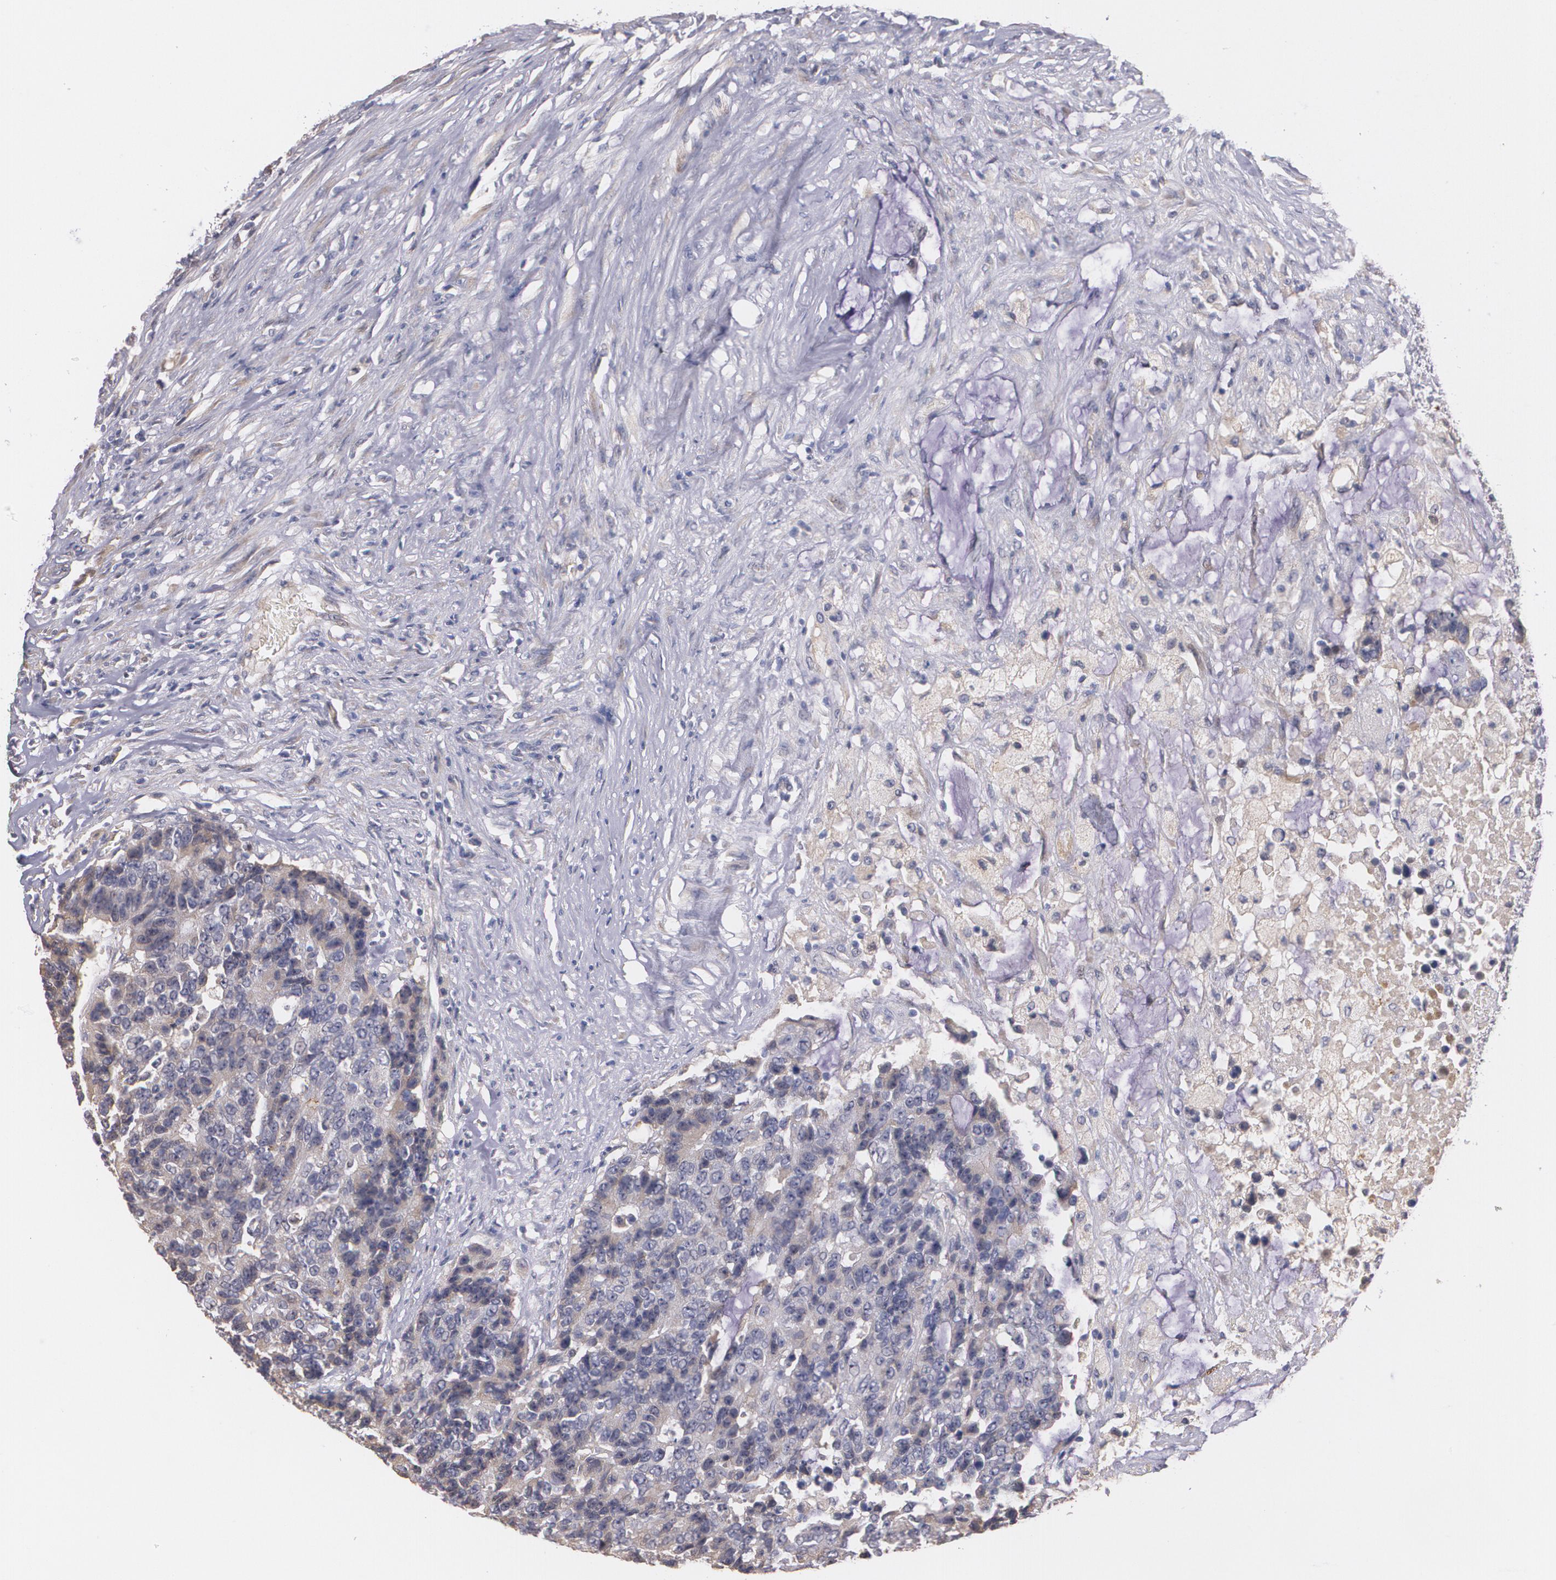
{"staining": {"intensity": "weak", "quantity": "<25%", "location": "cytoplasmic/membranous"}, "tissue": "colorectal cancer", "cell_type": "Tumor cells", "image_type": "cancer", "snomed": [{"axis": "morphology", "description": "Adenocarcinoma, NOS"}, {"axis": "topography", "description": "Colon"}], "caption": "Colorectal cancer (adenocarcinoma) was stained to show a protein in brown. There is no significant expression in tumor cells.", "gene": "AMBP", "patient": {"sex": "female", "age": 86}}